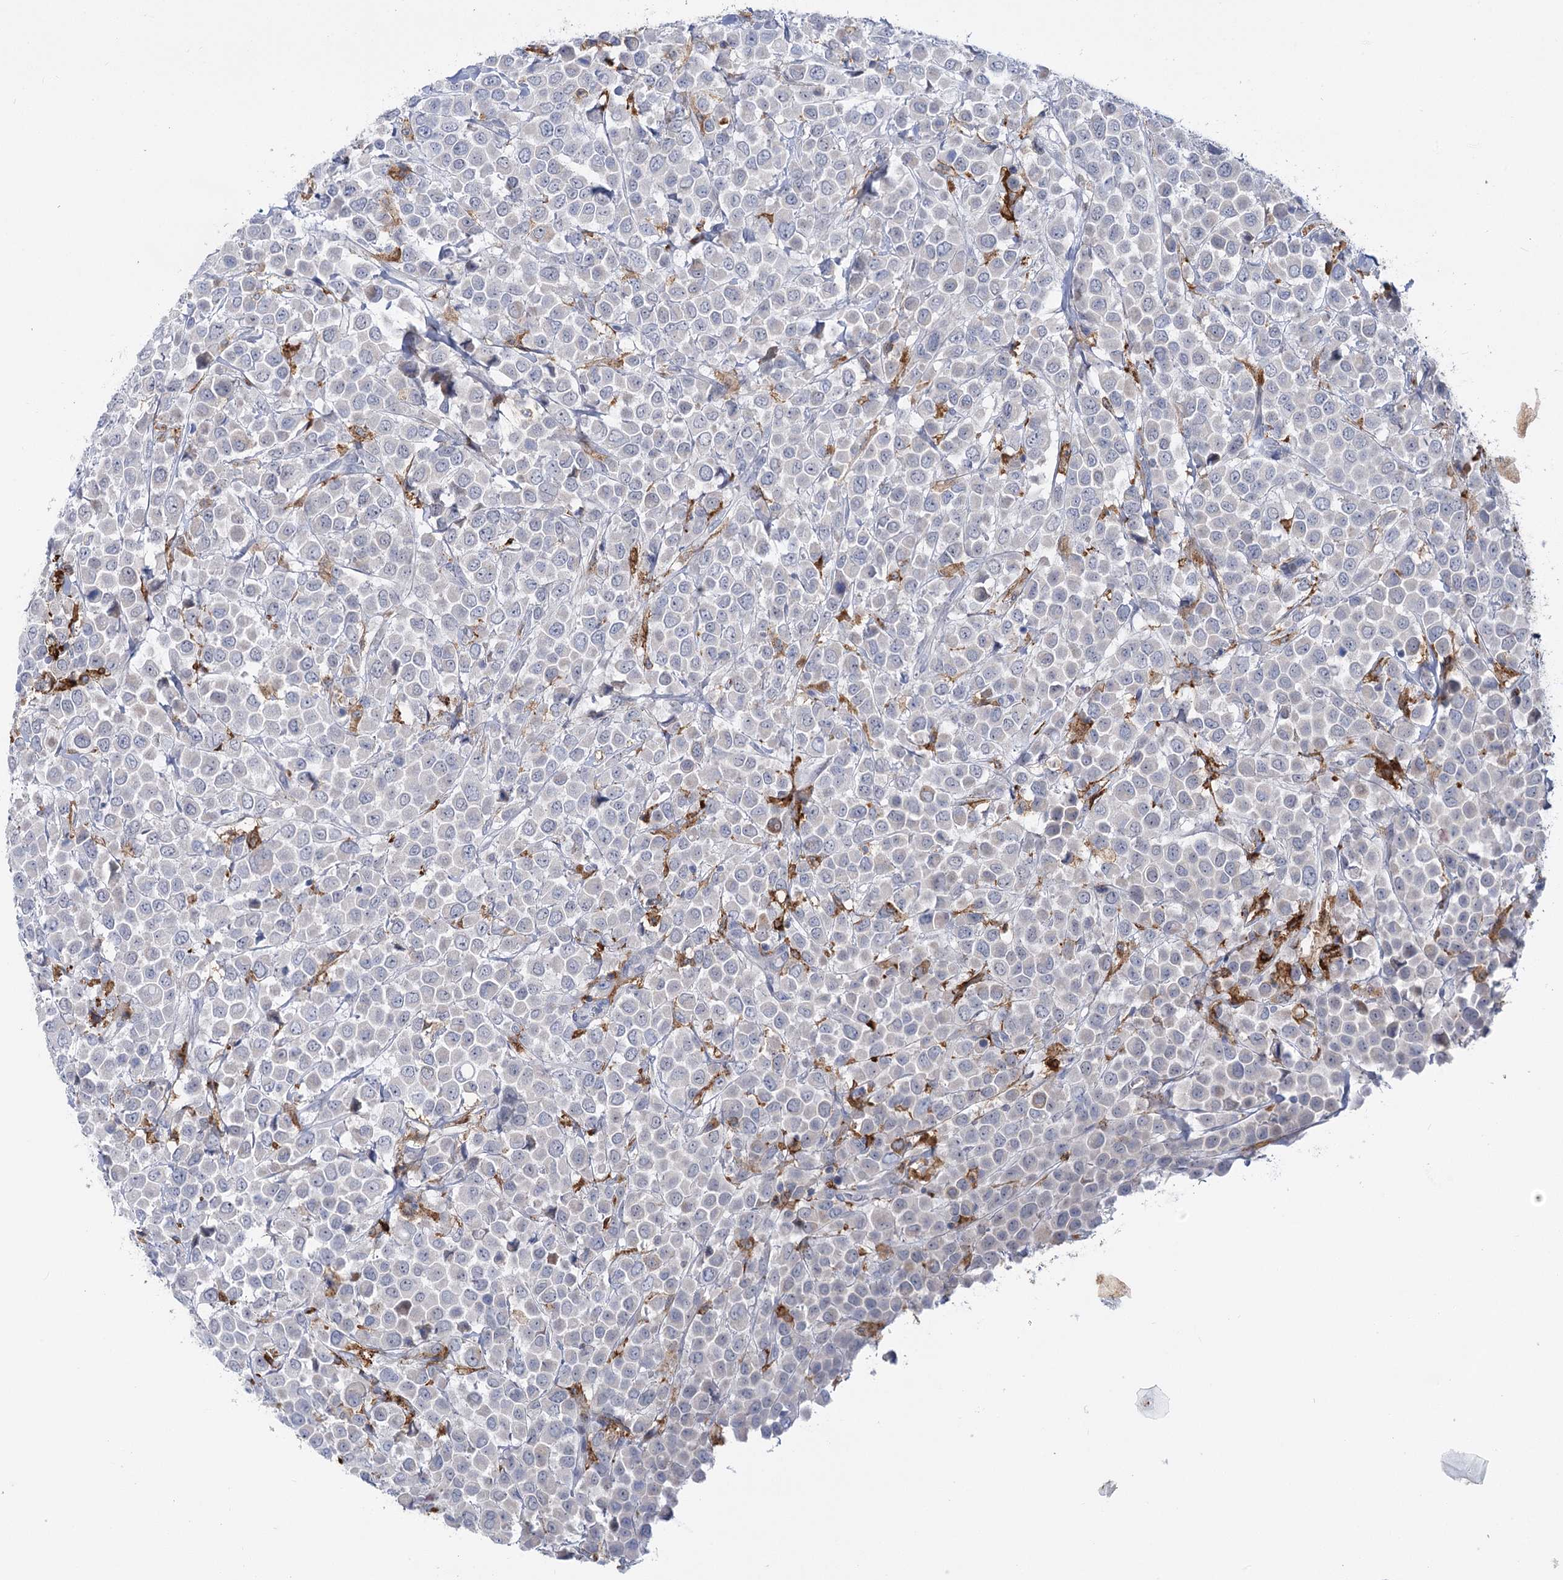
{"staining": {"intensity": "negative", "quantity": "none", "location": "none"}, "tissue": "breast cancer", "cell_type": "Tumor cells", "image_type": "cancer", "snomed": [{"axis": "morphology", "description": "Duct carcinoma"}, {"axis": "topography", "description": "Breast"}], "caption": "DAB immunohistochemical staining of human breast cancer shows no significant positivity in tumor cells.", "gene": "PIWIL4", "patient": {"sex": "female", "age": 61}}